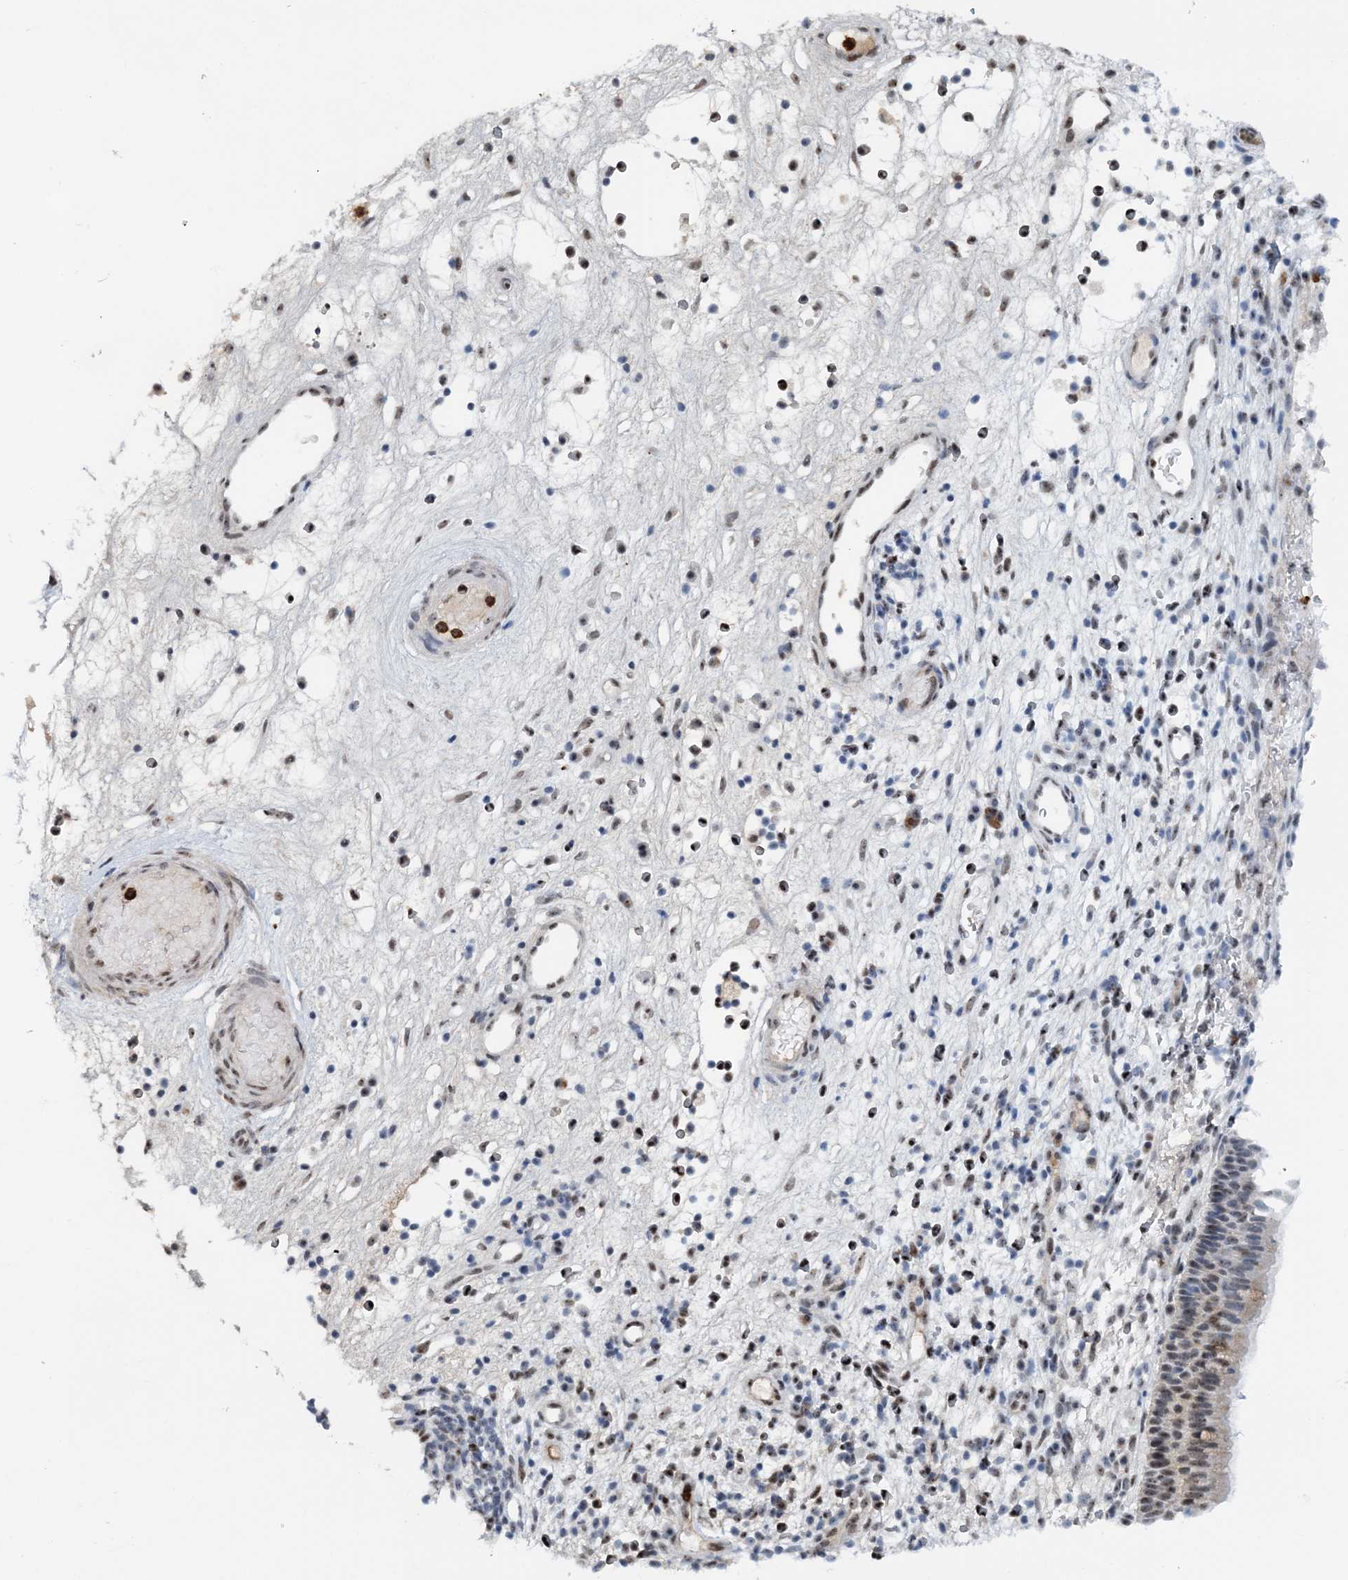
{"staining": {"intensity": "weak", "quantity": "<25%", "location": "nuclear"}, "tissue": "nasopharynx", "cell_type": "Respiratory epithelial cells", "image_type": "normal", "snomed": [{"axis": "morphology", "description": "Normal tissue, NOS"}, {"axis": "morphology", "description": "Inflammation, NOS"}, {"axis": "morphology", "description": "Malignant melanoma, Metastatic site"}, {"axis": "topography", "description": "Nasopharynx"}], "caption": "The immunohistochemistry (IHC) histopathology image has no significant expression in respiratory epithelial cells of nasopharynx. (DAB IHC with hematoxylin counter stain).", "gene": "ASCL4", "patient": {"sex": "male", "age": 70}}